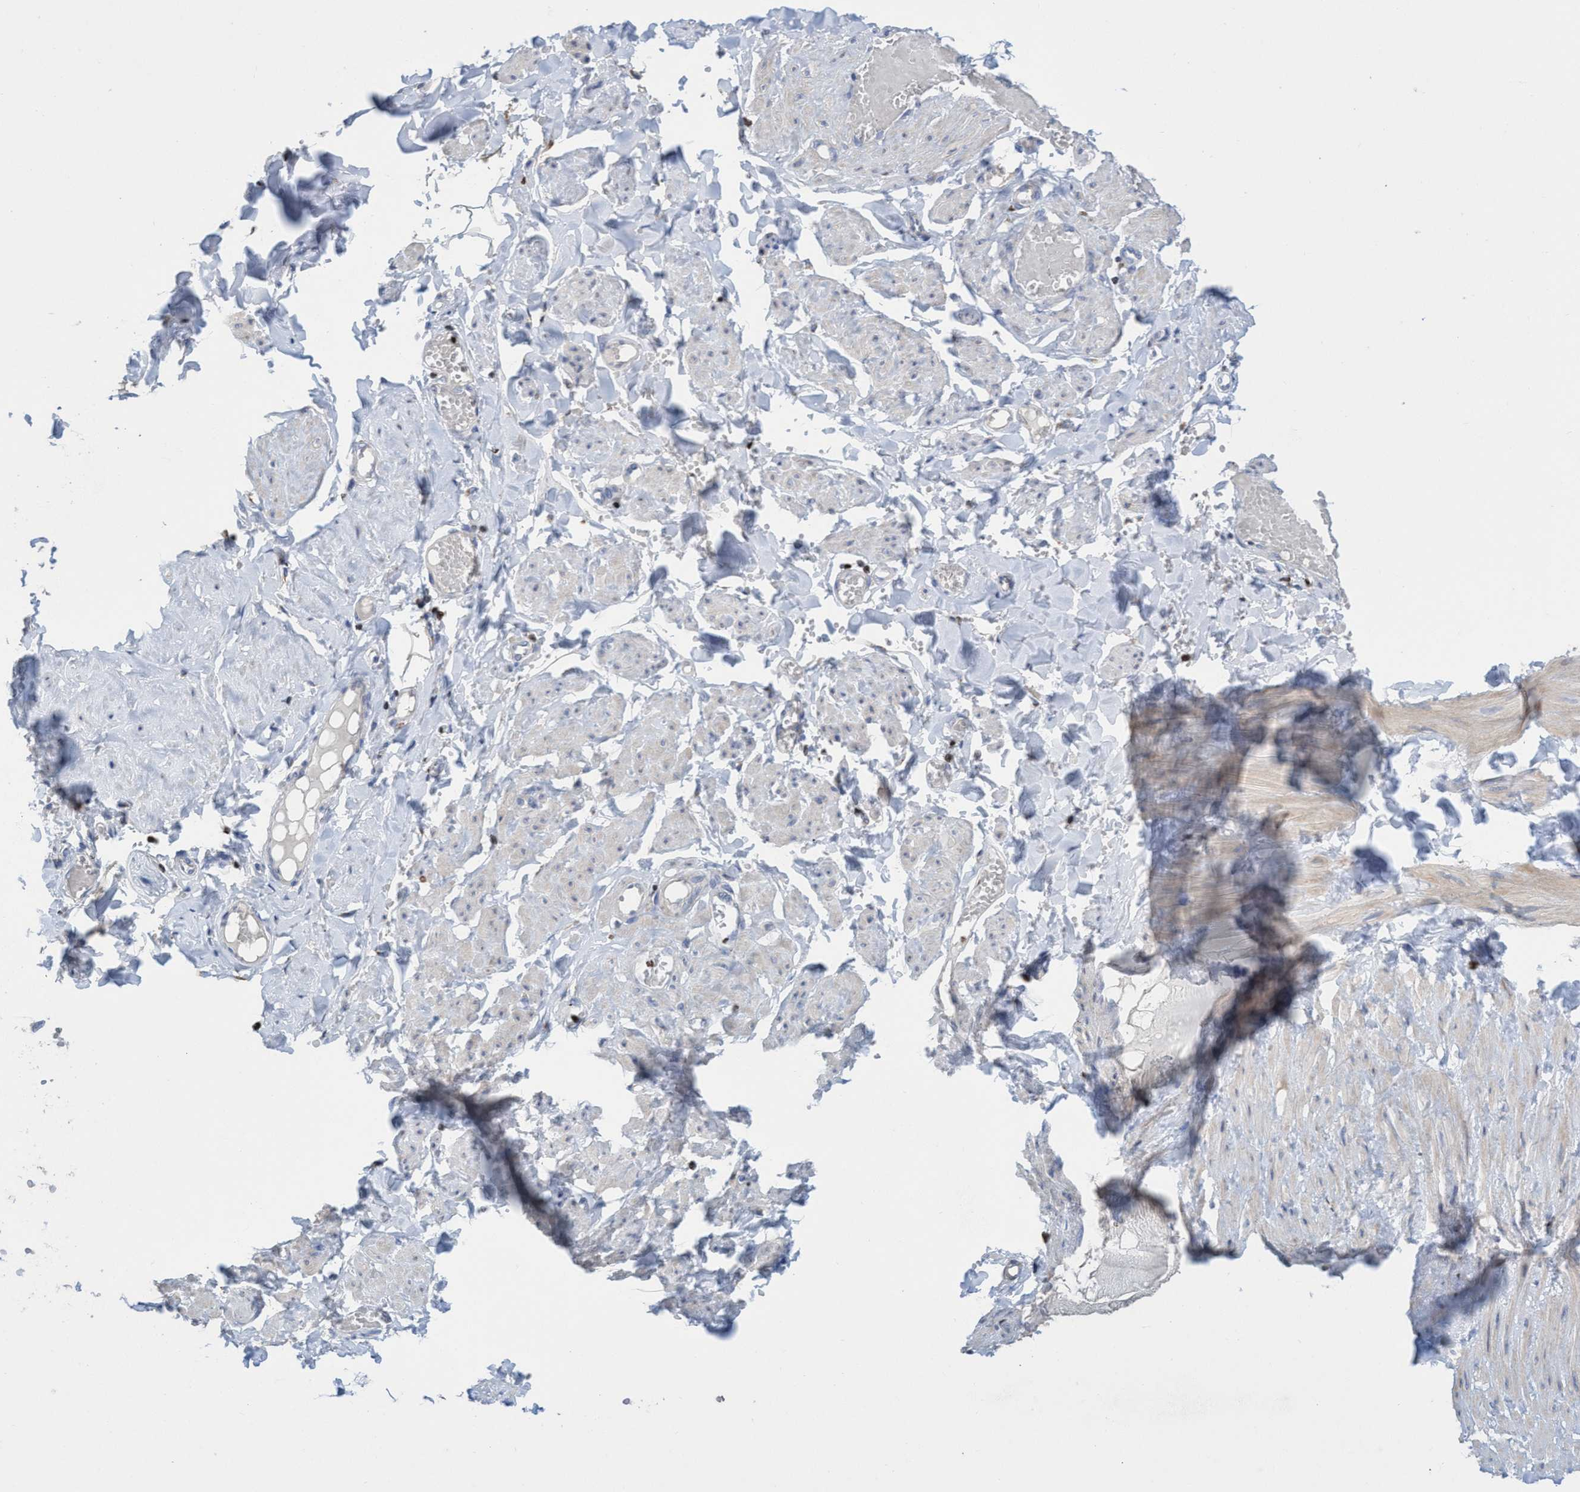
{"staining": {"intensity": "negative", "quantity": "none", "location": "none"}, "tissue": "adipose tissue", "cell_type": "Adipocytes", "image_type": "normal", "snomed": [{"axis": "morphology", "description": "Normal tissue, NOS"}, {"axis": "topography", "description": "Vascular tissue"}, {"axis": "topography", "description": "Fallopian tube"}, {"axis": "topography", "description": "Ovary"}], "caption": "The image reveals no staining of adipocytes in normal adipose tissue.", "gene": "CBX2", "patient": {"sex": "female", "age": 67}}